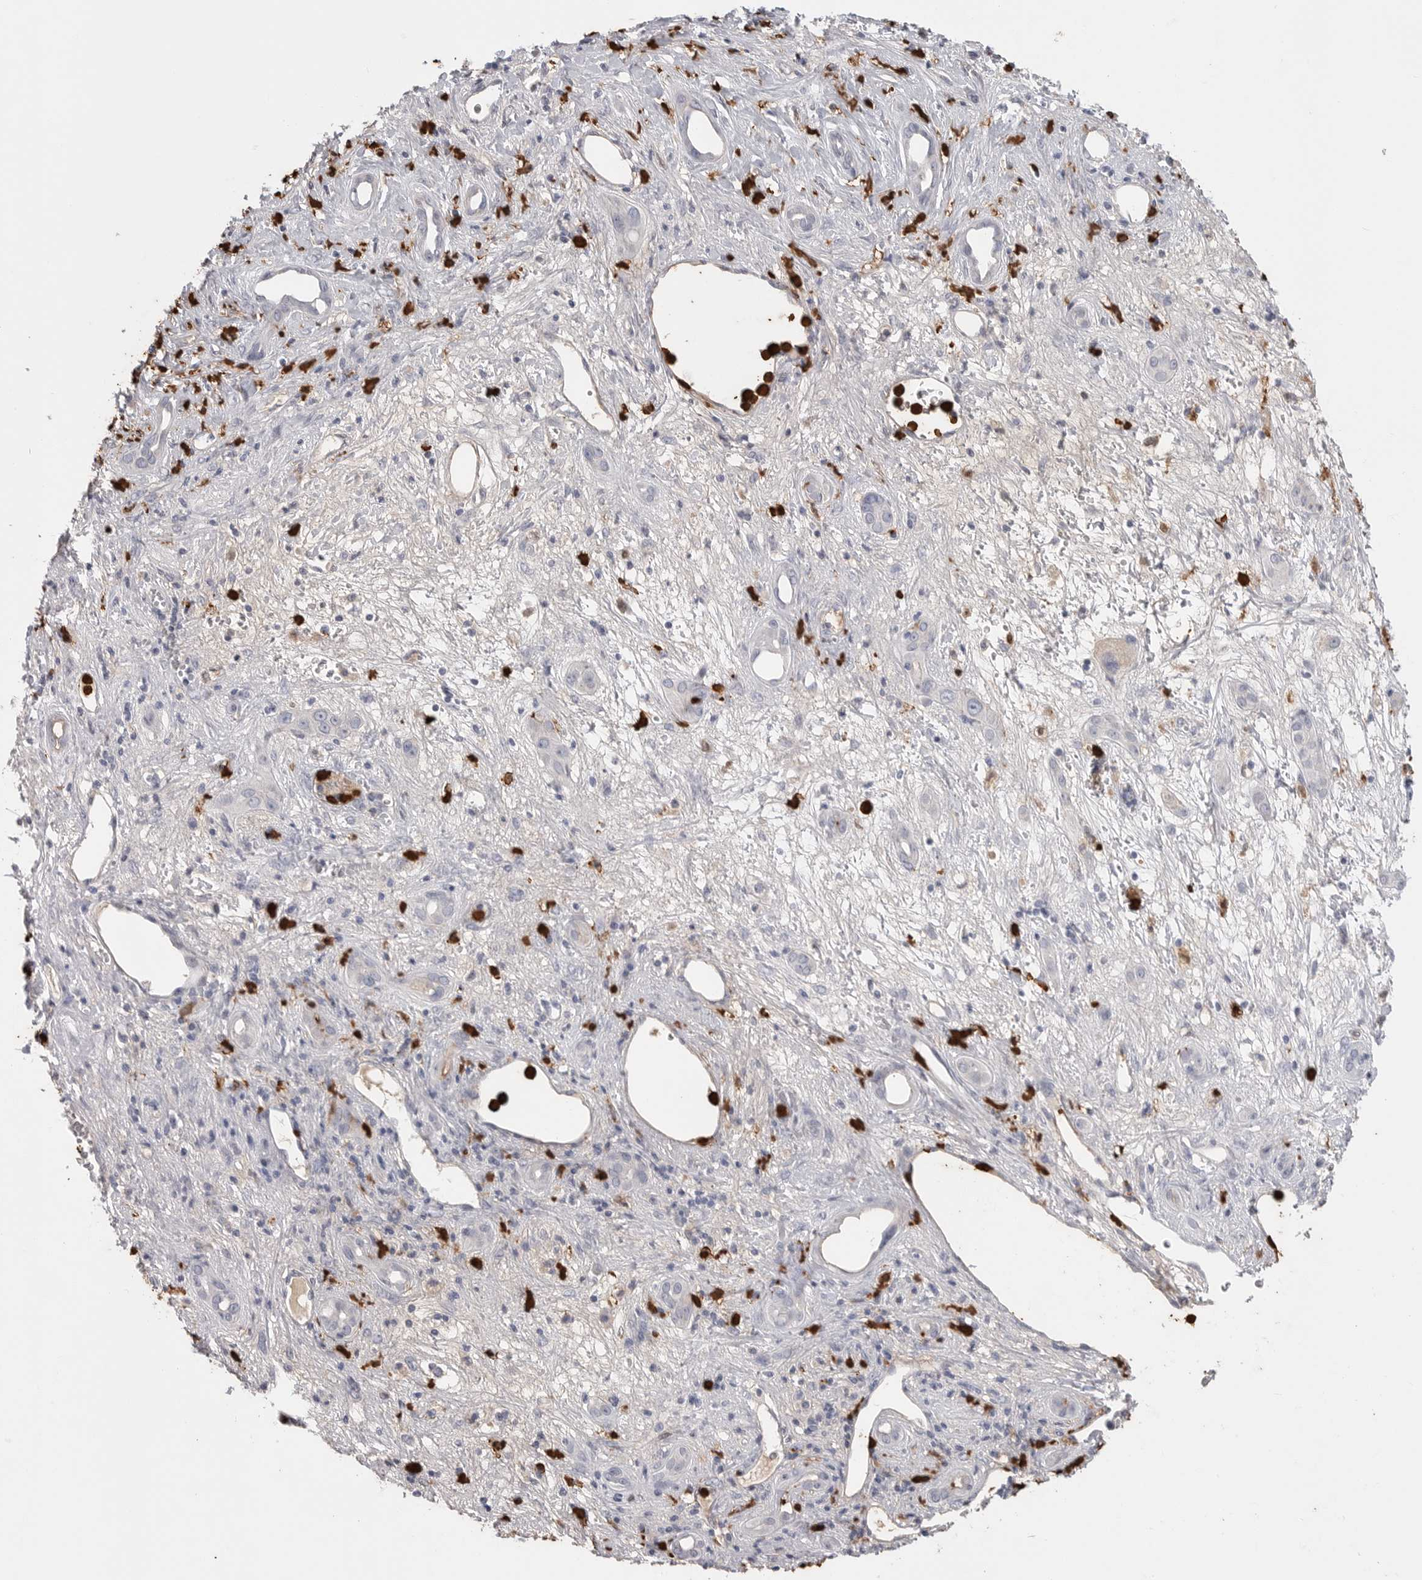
{"staining": {"intensity": "negative", "quantity": "none", "location": "none"}, "tissue": "liver cancer", "cell_type": "Tumor cells", "image_type": "cancer", "snomed": [{"axis": "morphology", "description": "Carcinoma, Hepatocellular, NOS"}, {"axis": "topography", "description": "Liver"}], "caption": "Immunohistochemistry (IHC) image of neoplastic tissue: human liver hepatocellular carcinoma stained with DAB (3,3'-diaminobenzidine) demonstrates no significant protein positivity in tumor cells.", "gene": "CYB561D1", "patient": {"sex": "female", "age": 73}}